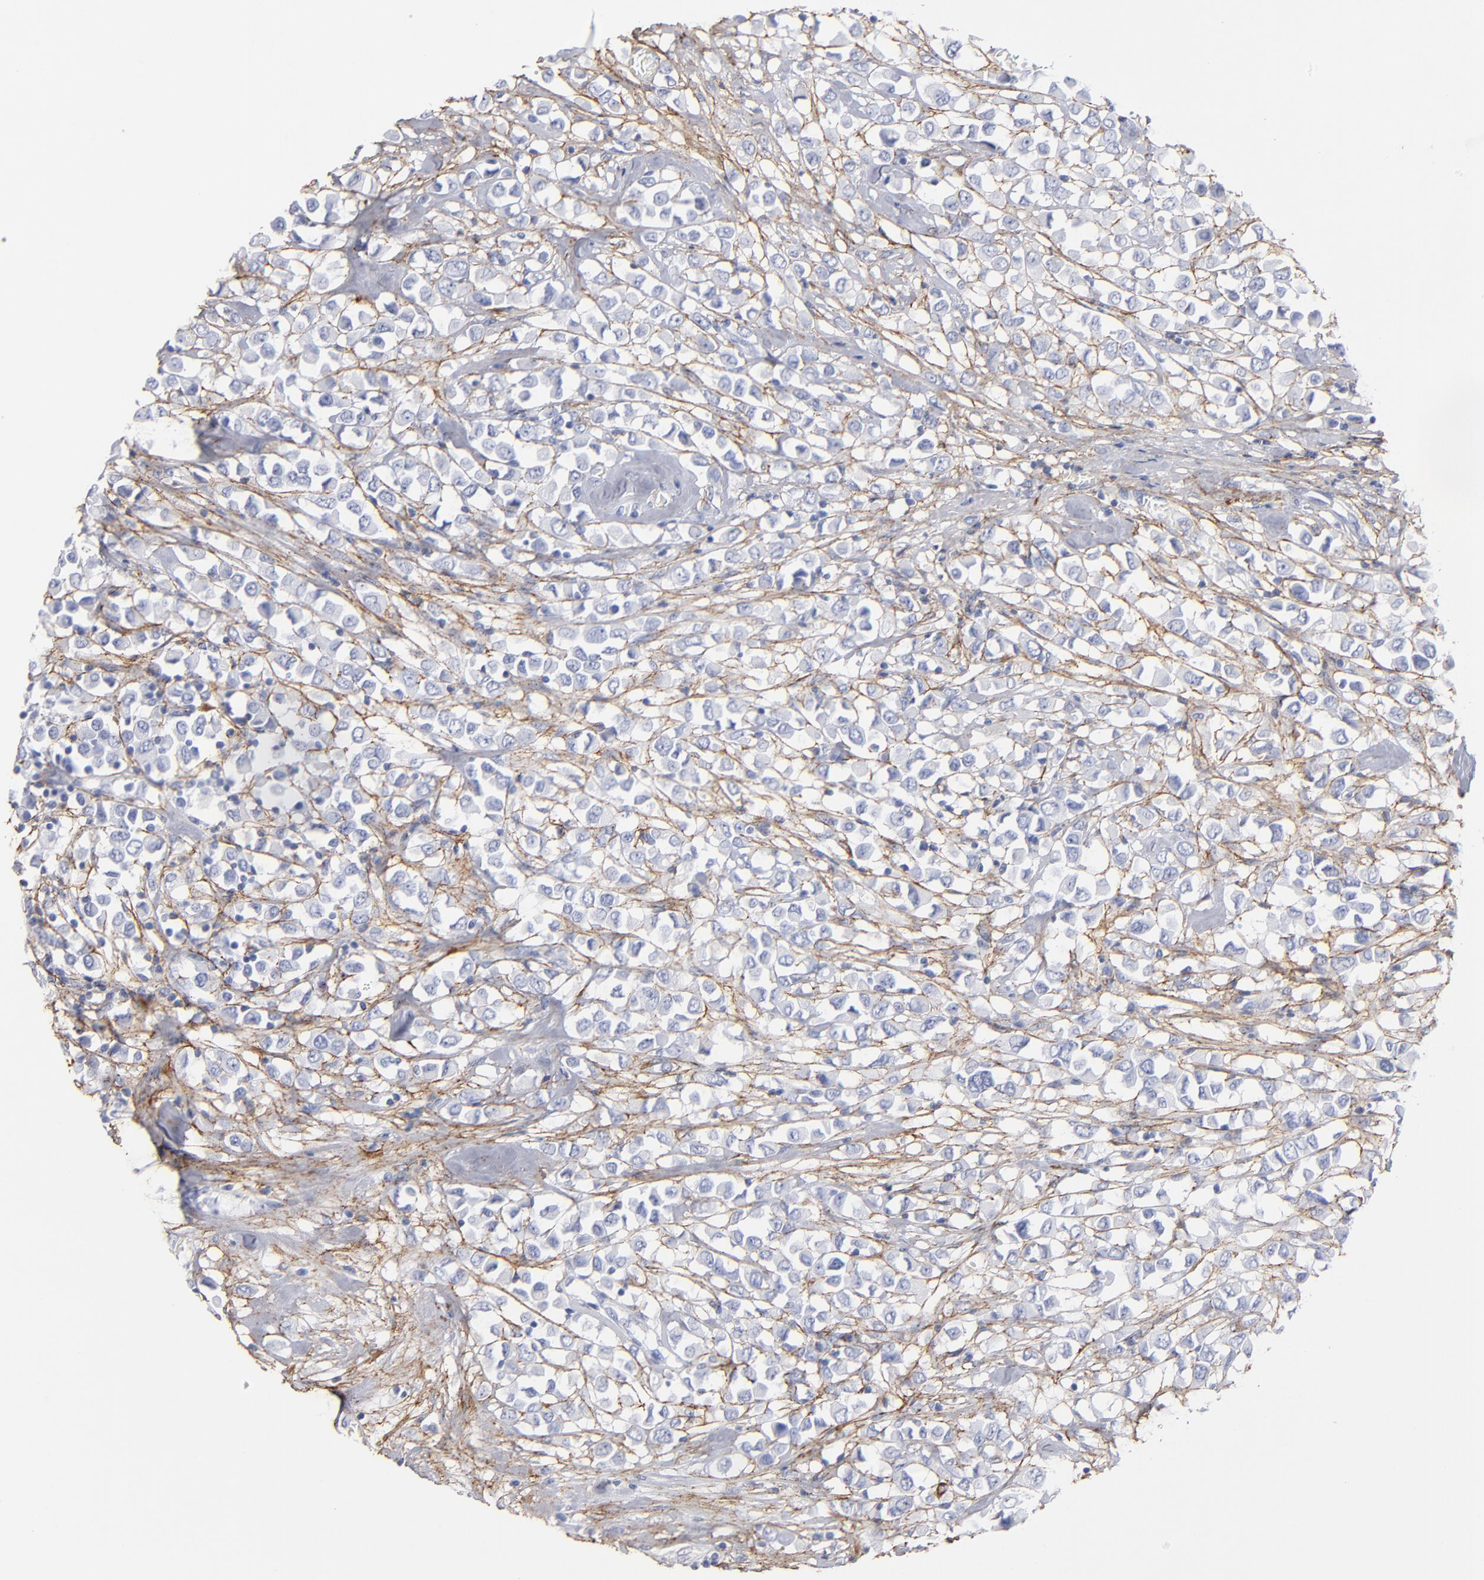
{"staining": {"intensity": "negative", "quantity": "none", "location": "none"}, "tissue": "breast cancer", "cell_type": "Tumor cells", "image_type": "cancer", "snomed": [{"axis": "morphology", "description": "Duct carcinoma"}, {"axis": "topography", "description": "Breast"}], "caption": "There is no significant expression in tumor cells of breast cancer (intraductal carcinoma).", "gene": "EMILIN1", "patient": {"sex": "female", "age": 61}}